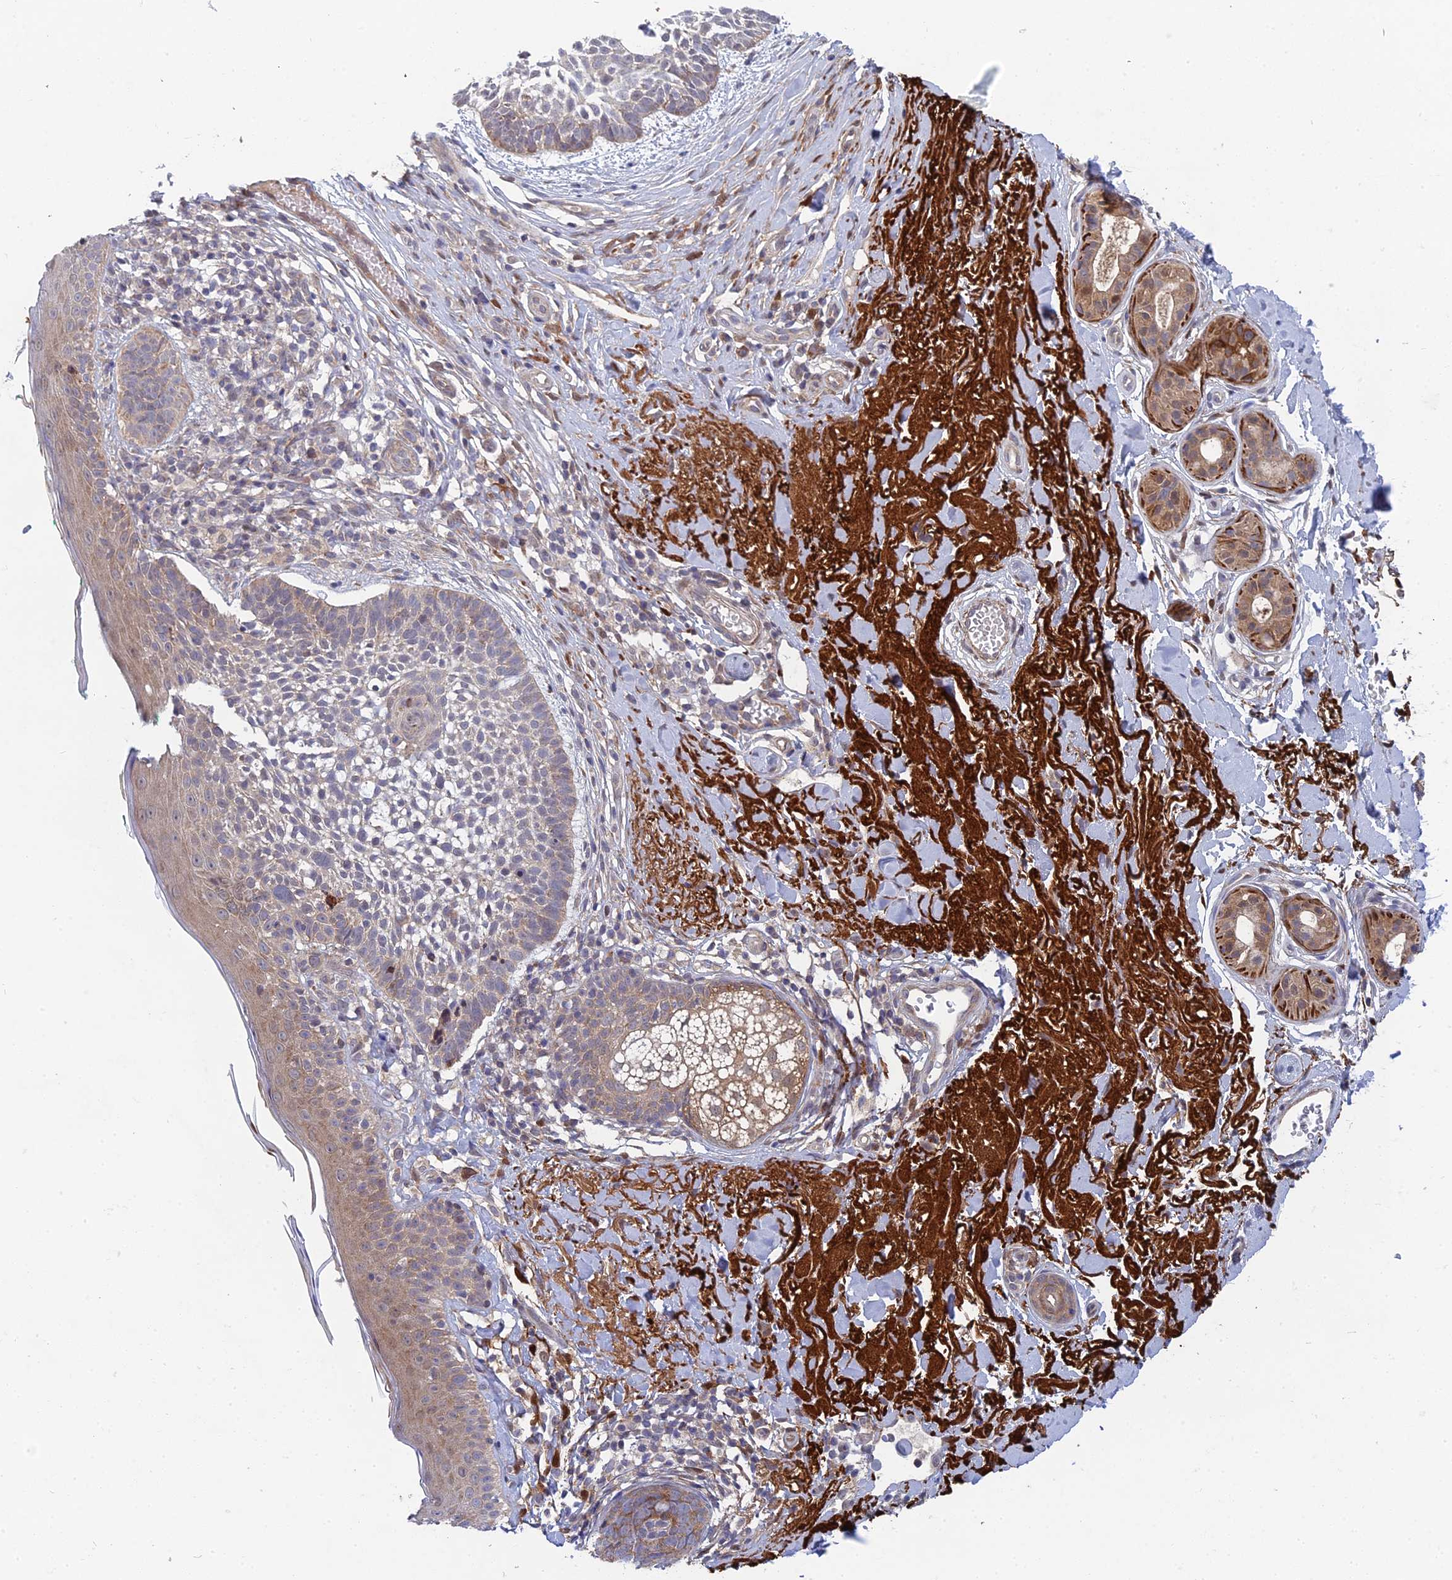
{"staining": {"intensity": "weak", "quantity": "25%-75%", "location": "cytoplasmic/membranous"}, "tissue": "skin cancer", "cell_type": "Tumor cells", "image_type": "cancer", "snomed": [{"axis": "morphology", "description": "Basal cell carcinoma"}, {"axis": "topography", "description": "Skin"}], "caption": "Protein staining by immunohistochemistry exhibits weak cytoplasmic/membranous staining in approximately 25%-75% of tumor cells in skin cancer.", "gene": "INCA1", "patient": {"sex": "male", "age": 71}}